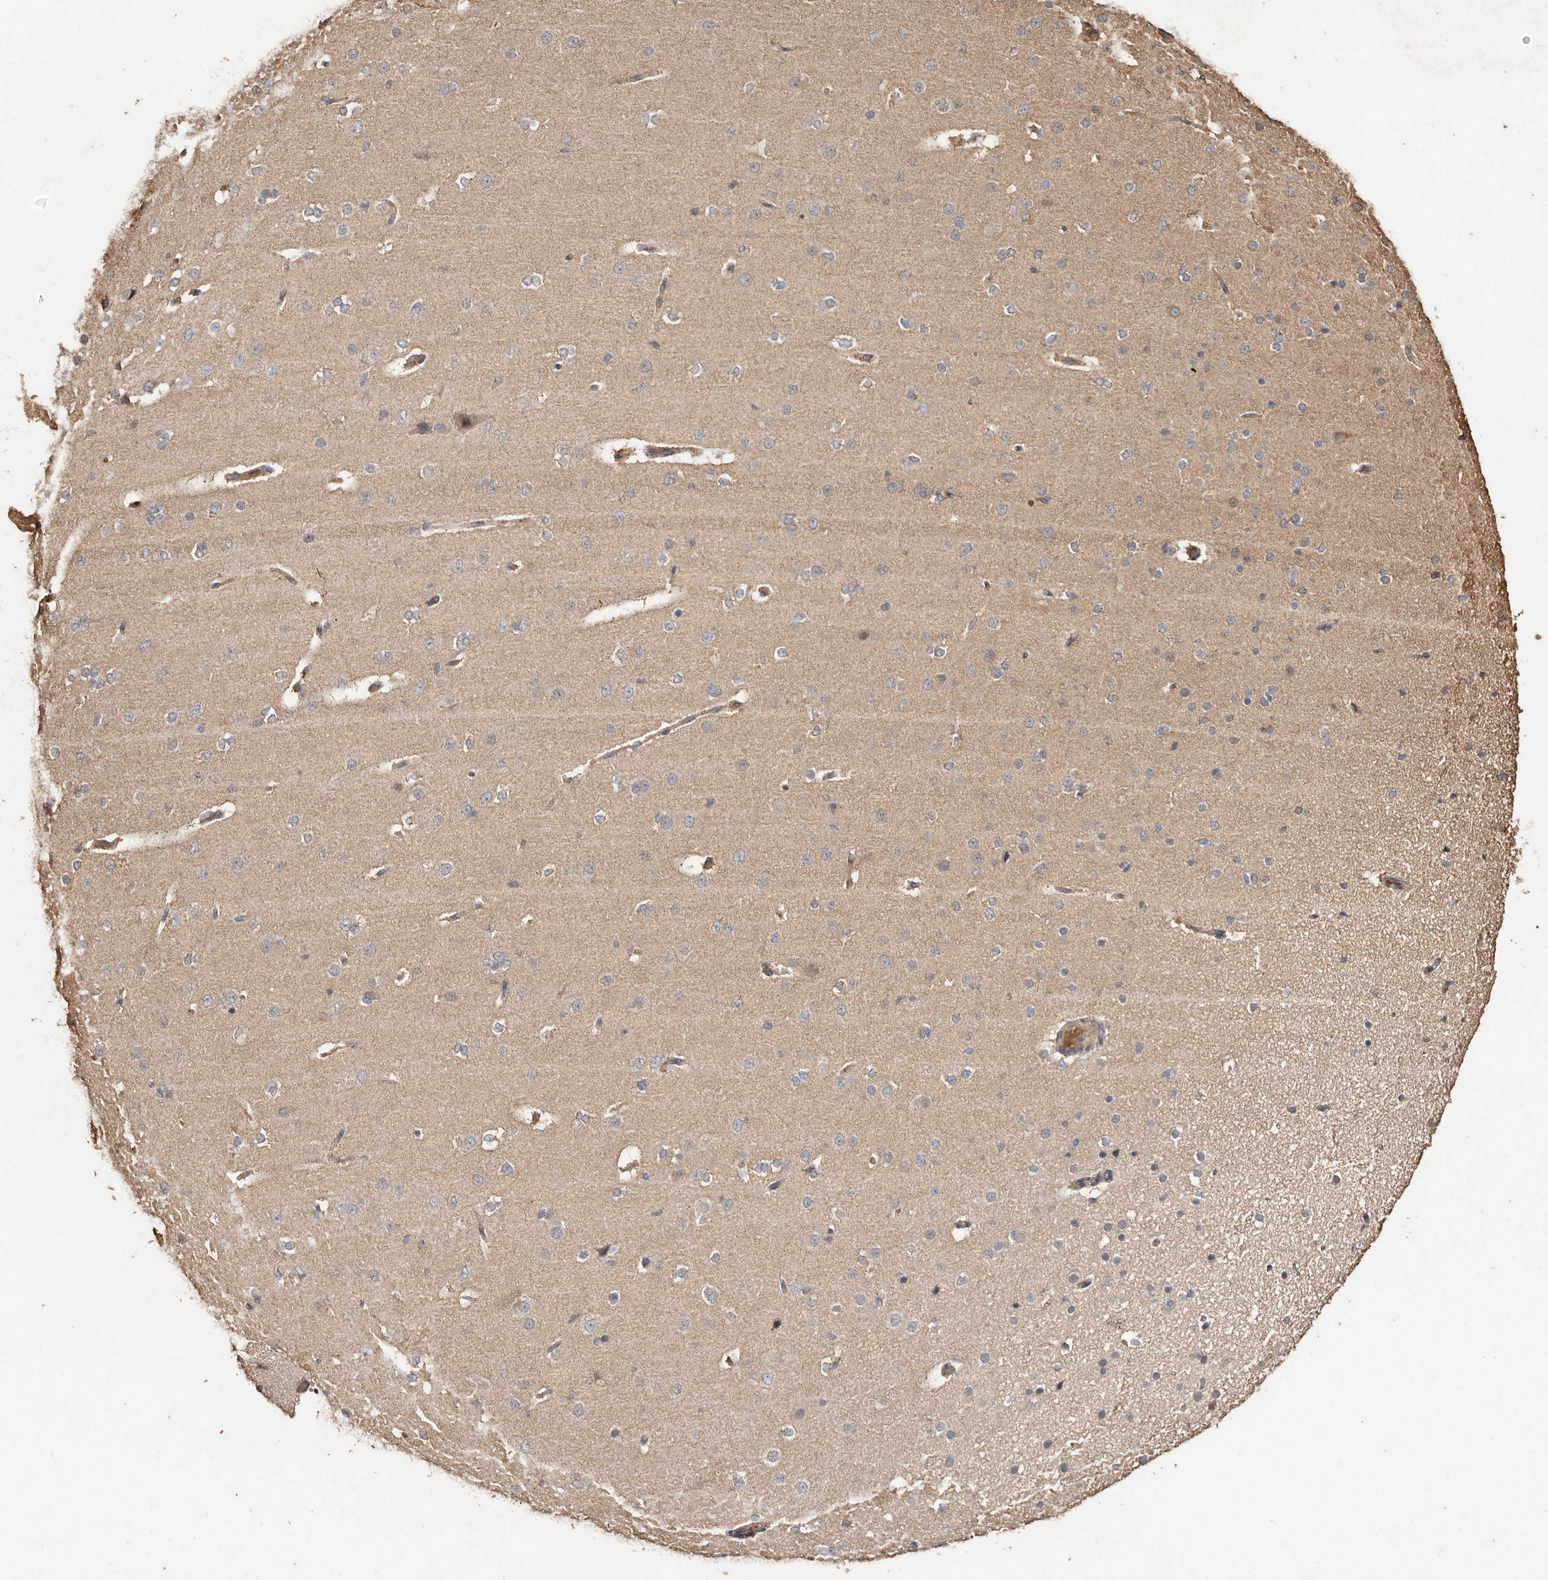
{"staining": {"intensity": "weak", "quantity": ">75%", "location": "cytoplasmic/membranous"}, "tissue": "cerebral cortex", "cell_type": "Endothelial cells", "image_type": "normal", "snomed": [{"axis": "morphology", "description": "Normal tissue, NOS"}, {"axis": "morphology", "description": "Developmental malformation"}, {"axis": "topography", "description": "Cerebral cortex"}], "caption": "Endothelial cells display weak cytoplasmic/membranous positivity in about >75% of cells in unremarkable cerebral cortex.", "gene": "FARS2", "patient": {"sex": "female", "age": 30}}